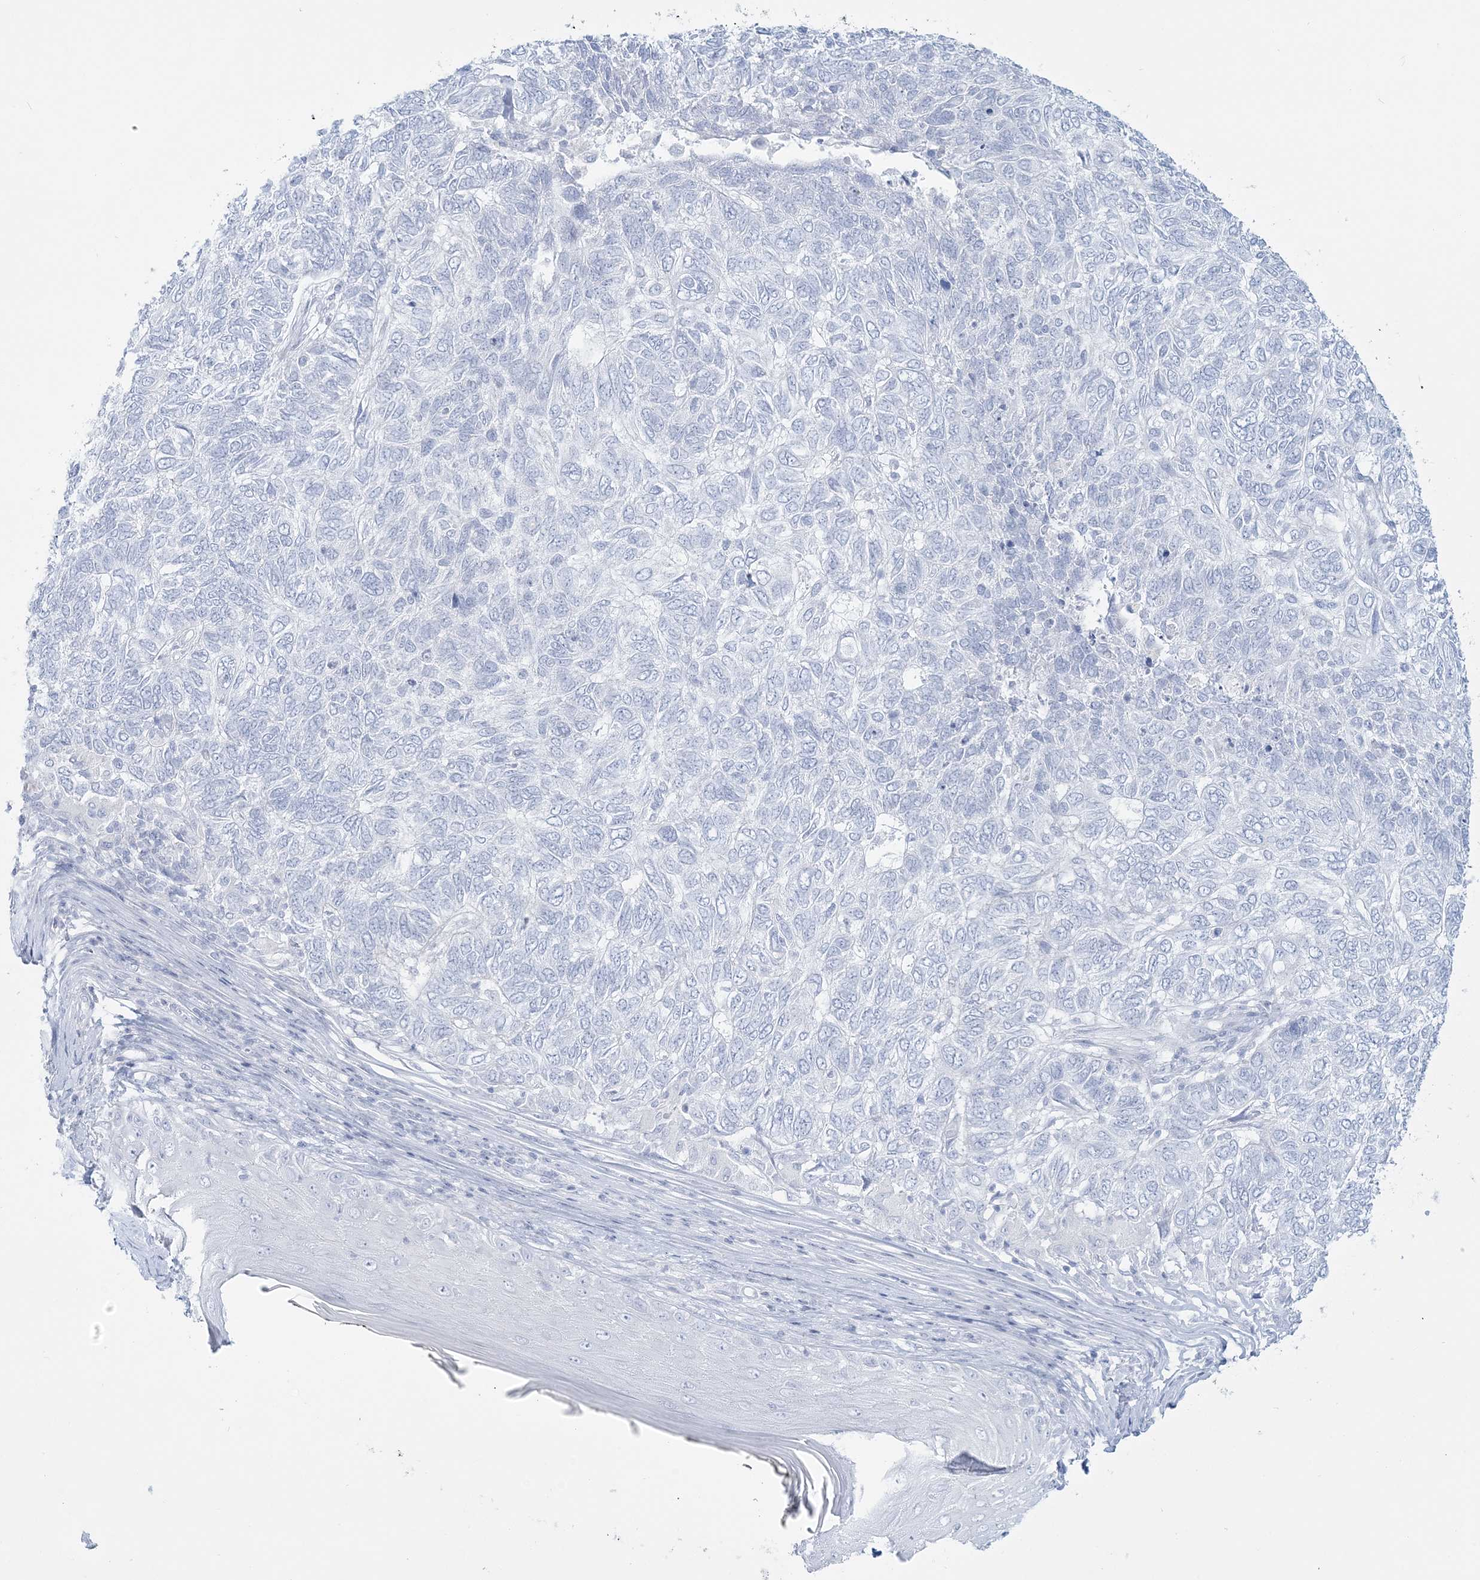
{"staining": {"intensity": "negative", "quantity": "none", "location": "none"}, "tissue": "skin cancer", "cell_type": "Tumor cells", "image_type": "cancer", "snomed": [{"axis": "morphology", "description": "Basal cell carcinoma"}, {"axis": "topography", "description": "Skin"}], "caption": "High magnification brightfield microscopy of skin cancer stained with DAB (brown) and counterstained with hematoxylin (blue): tumor cells show no significant staining.", "gene": "ADGB", "patient": {"sex": "female", "age": 65}}